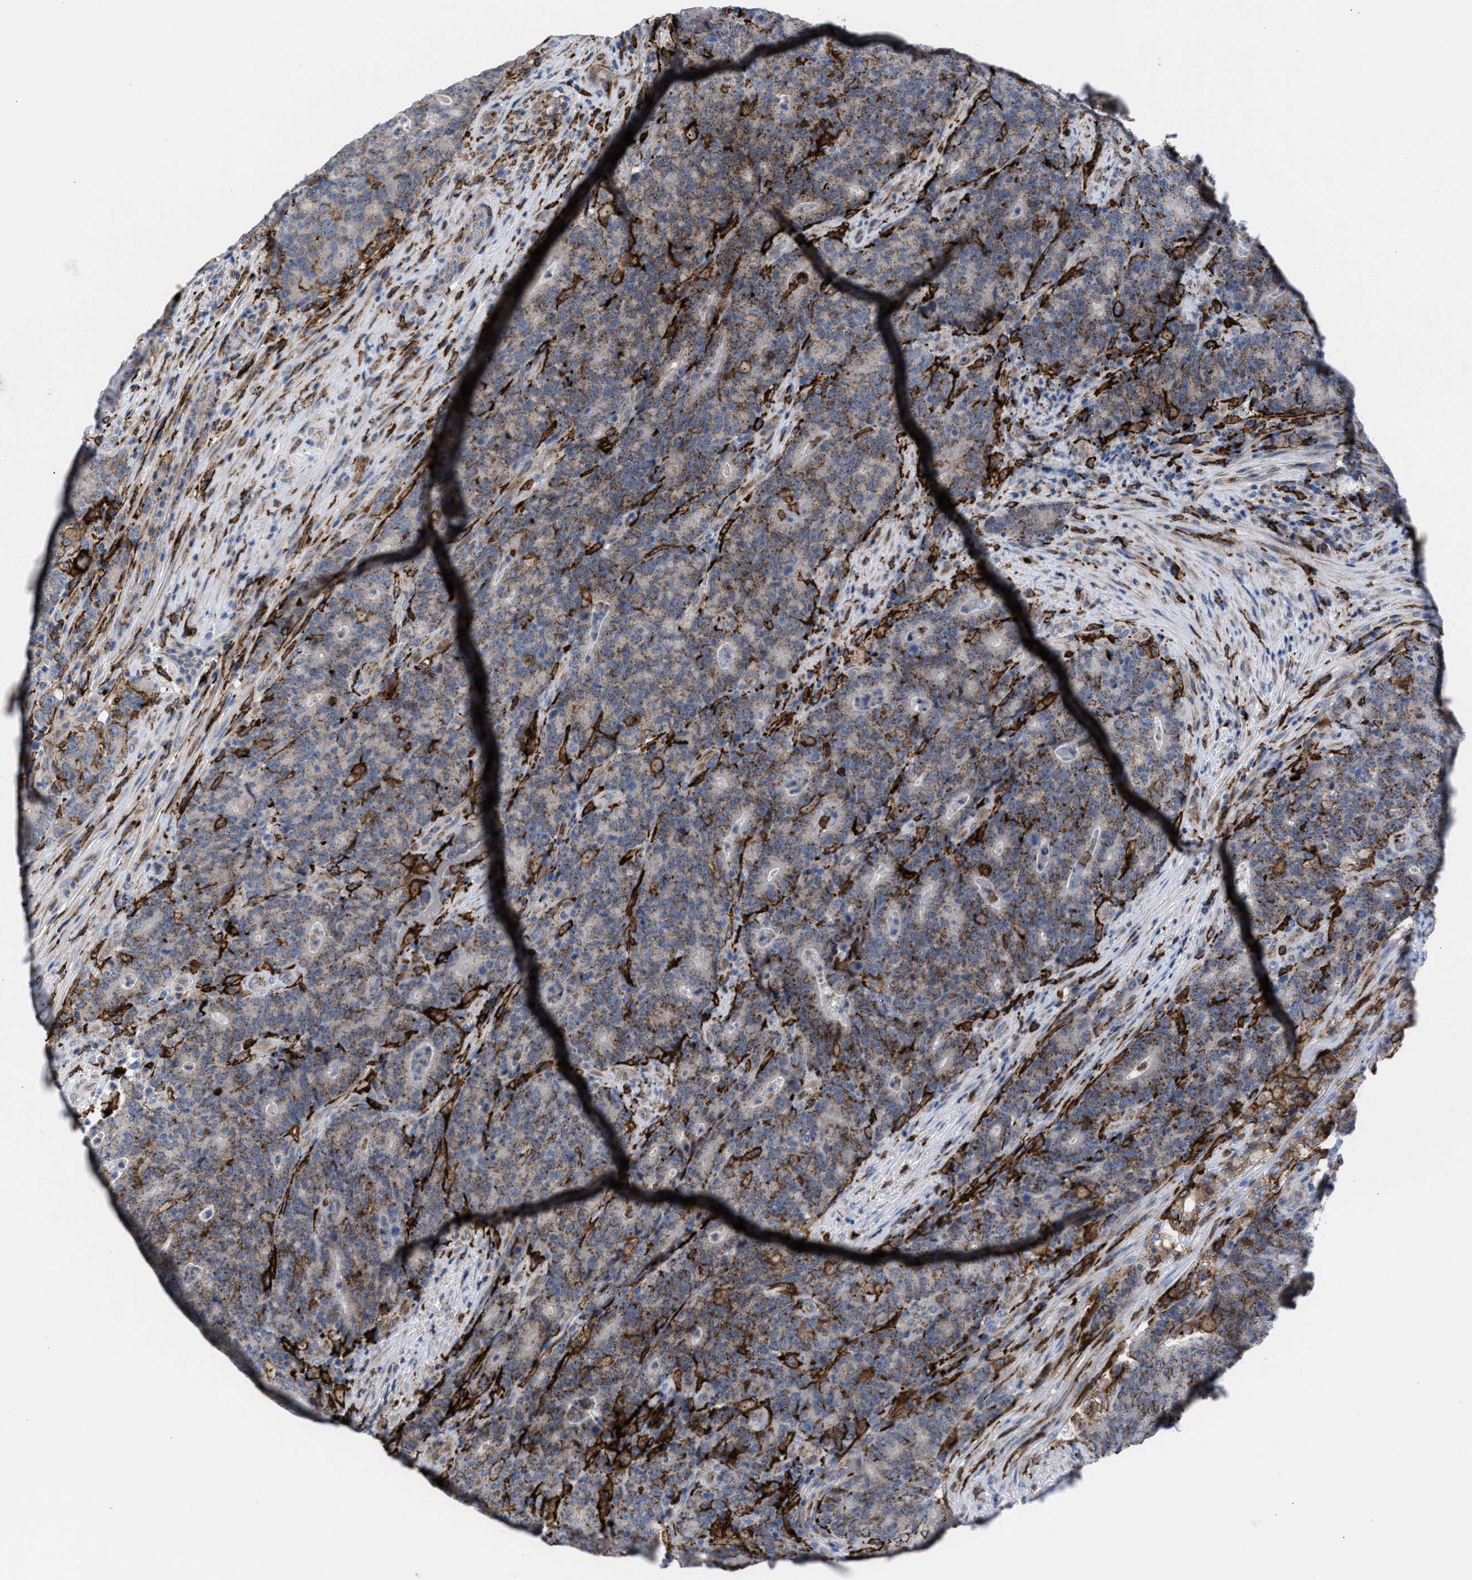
{"staining": {"intensity": "moderate", "quantity": "25%-75%", "location": "cytoplasmic/membranous"}, "tissue": "colorectal cancer", "cell_type": "Tumor cells", "image_type": "cancer", "snomed": [{"axis": "morphology", "description": "Normal tissue, NOS"}, {"axis": "morphology", "description": "Adenocarcinoma, NOS"}, {"axis": "topography", "description": "Colon"}], "caption": "Tumor cells reveal moderate cytoplasmic/membranous positivity in about 25%-75% of cells in colorectal cancer.", "gene": "SLC47A1", "patient": {"sex": "female", "age": 75}}